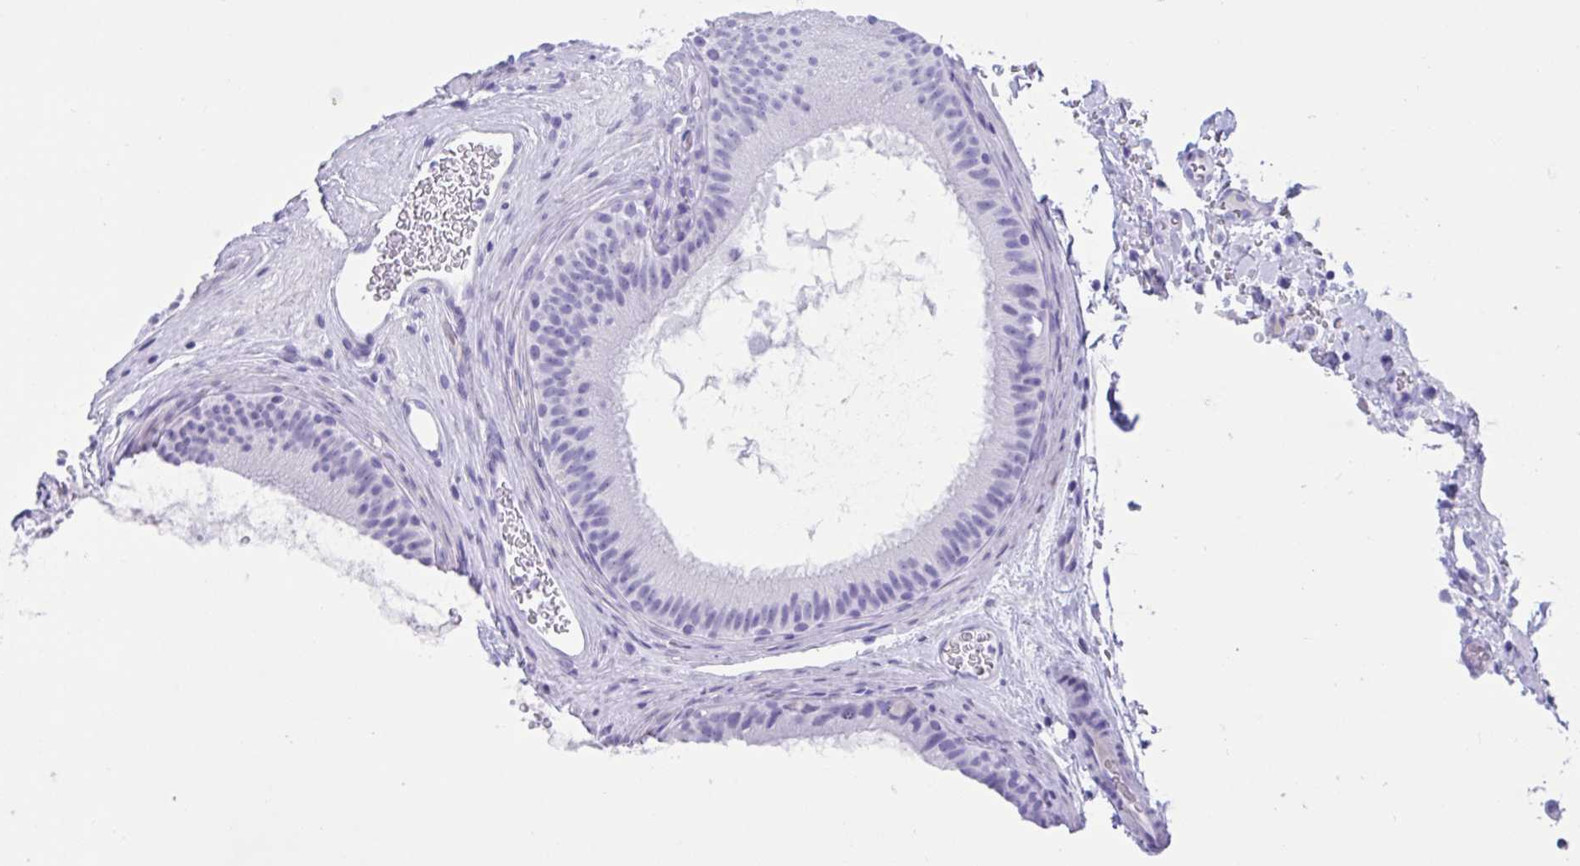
{"staining": {"intensity": "negative", "quantity": "none", "location": "none"}, "tissue": "epididymis", "cell_type": "Glandular cells", "image_type": "normal", "snomed": [{"axis": "morphology", "description": "Normal tissue, NOS"}, {"axis": "topography", "description": "Epididymis"}], "caption": "An IHC image of normal epididymis is shown. There is no staining in glandular cells of epididymis.", "gene": "TMEM35A", "patient": {"sex": "male", "age": 23}}